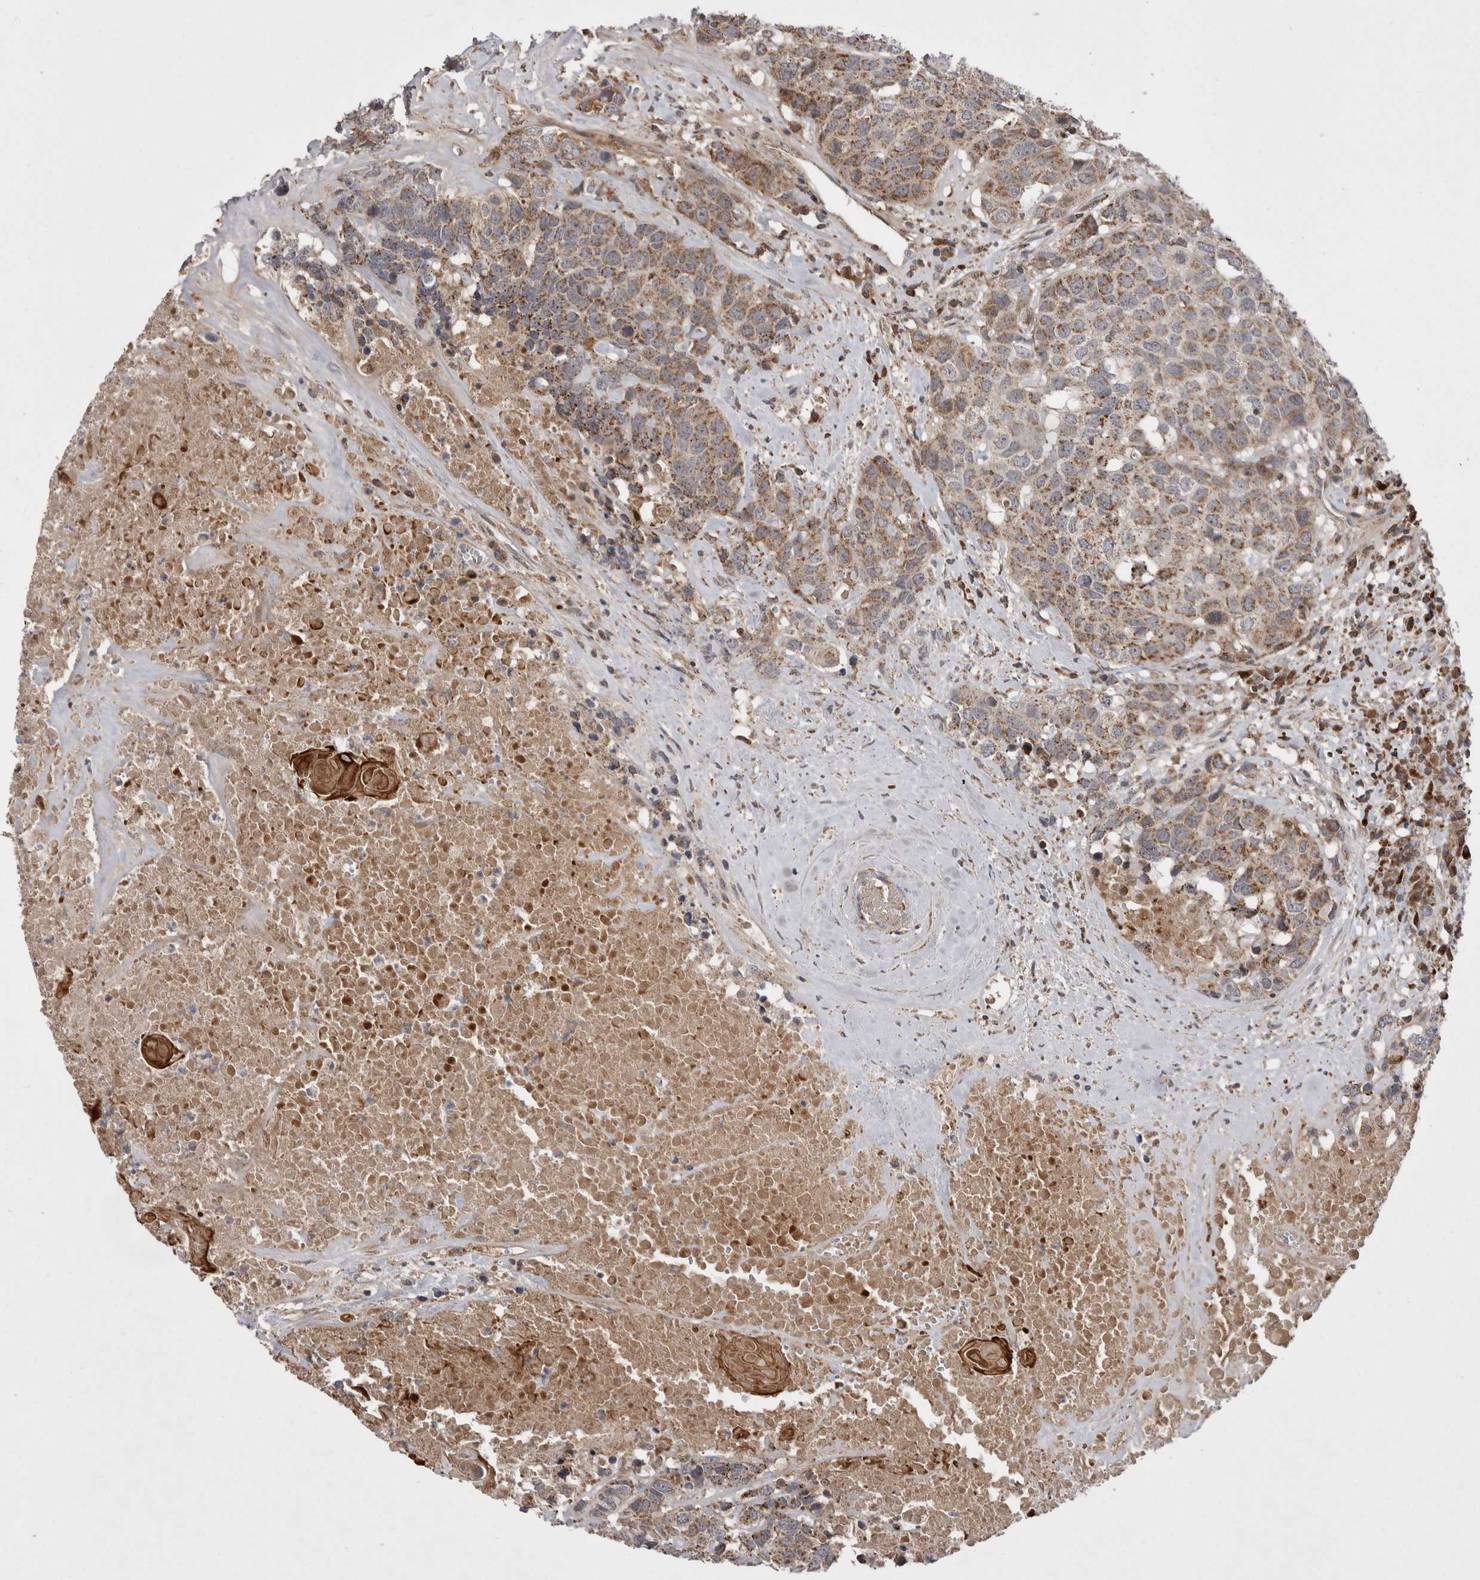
{"staining": {"intensity": "moderate", "quantity": ">75%", "location": "cytoplasmic/membranous"}, "tissue": "head and neck cancer", "cell_type": "Tumor cells", "image_type": "cancer", "snomed": [{"axis": "morphology", "description": "Squamous cell carcinoma, NOS"}, {"axis": "topography", "description": "Head-Neck"}], "caption": "Immunohistochemical staining of head and neck cancer displays moderate cytoplasmic/membranous protein staining in approximately >75% of tumor cells. Using DAB (3,3'-diaminobenzidine) (brown) and hematoxylin (blue) stains, captured at high magnification using brightfield microscopy.", "gene": "KYAT3", "patient": {"sex": "male", "age": 66}}